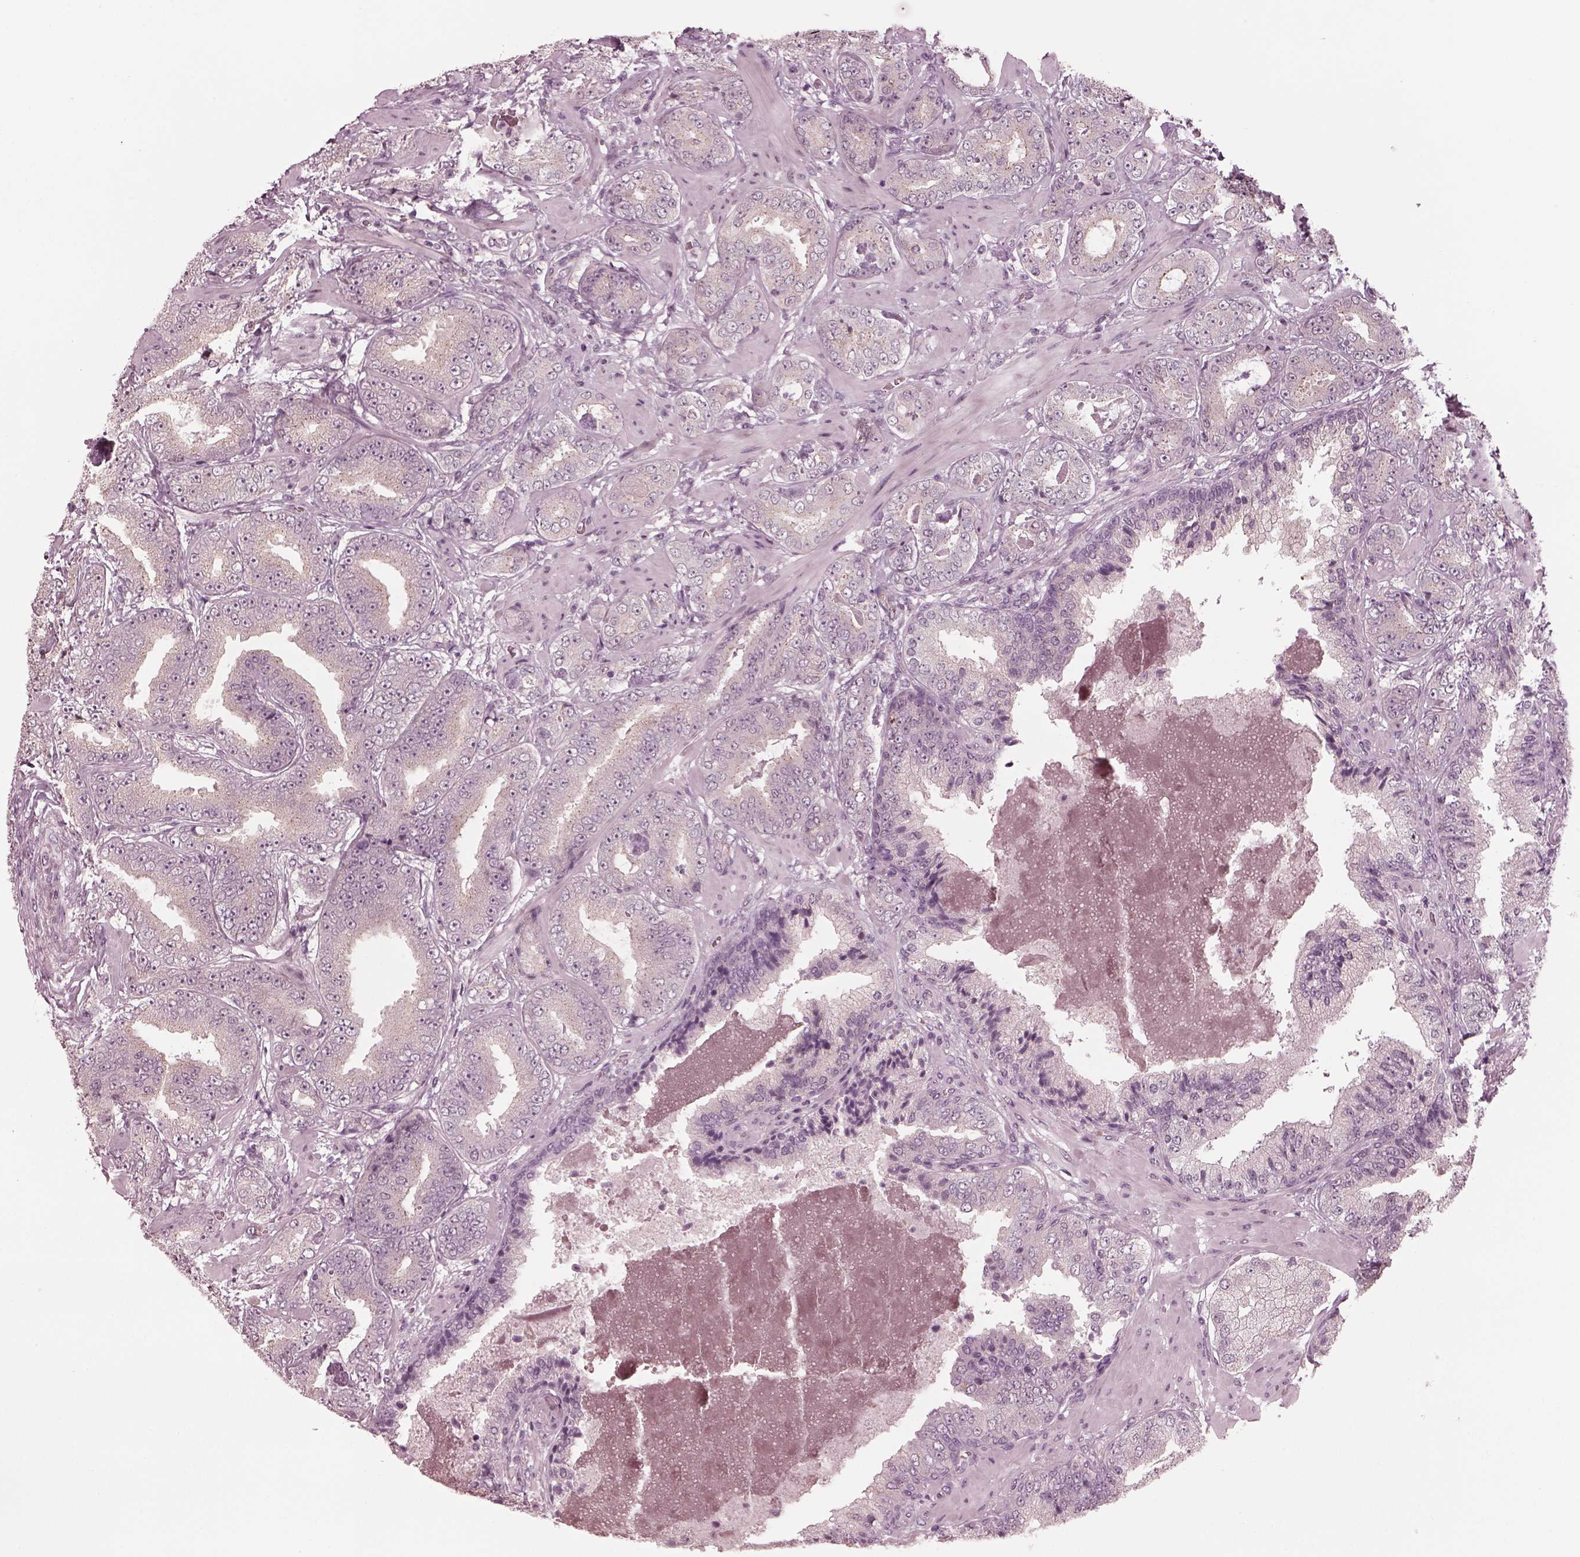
{"staining": {"intensity": "negative", "quantity": "none", "location": "none"}, "tissue": "prostate cancer", "cell_type": "Tumor cells", "image_type": "cancer", "snomed": [{"axis": "morphology", "description": "Adenocarcinoma, Low grade"}, {"axis": "topography", "description": "Prostate"}], "caption": "IHC photomicrograph of neoplastic tissue: prostate cancer stained with DAB (3,3'-diaminobenzidine) exhibits no significant protein expression in tumor cells.", "gene": "SAXO1", "patient": {"sex": "male", "age": 60}}